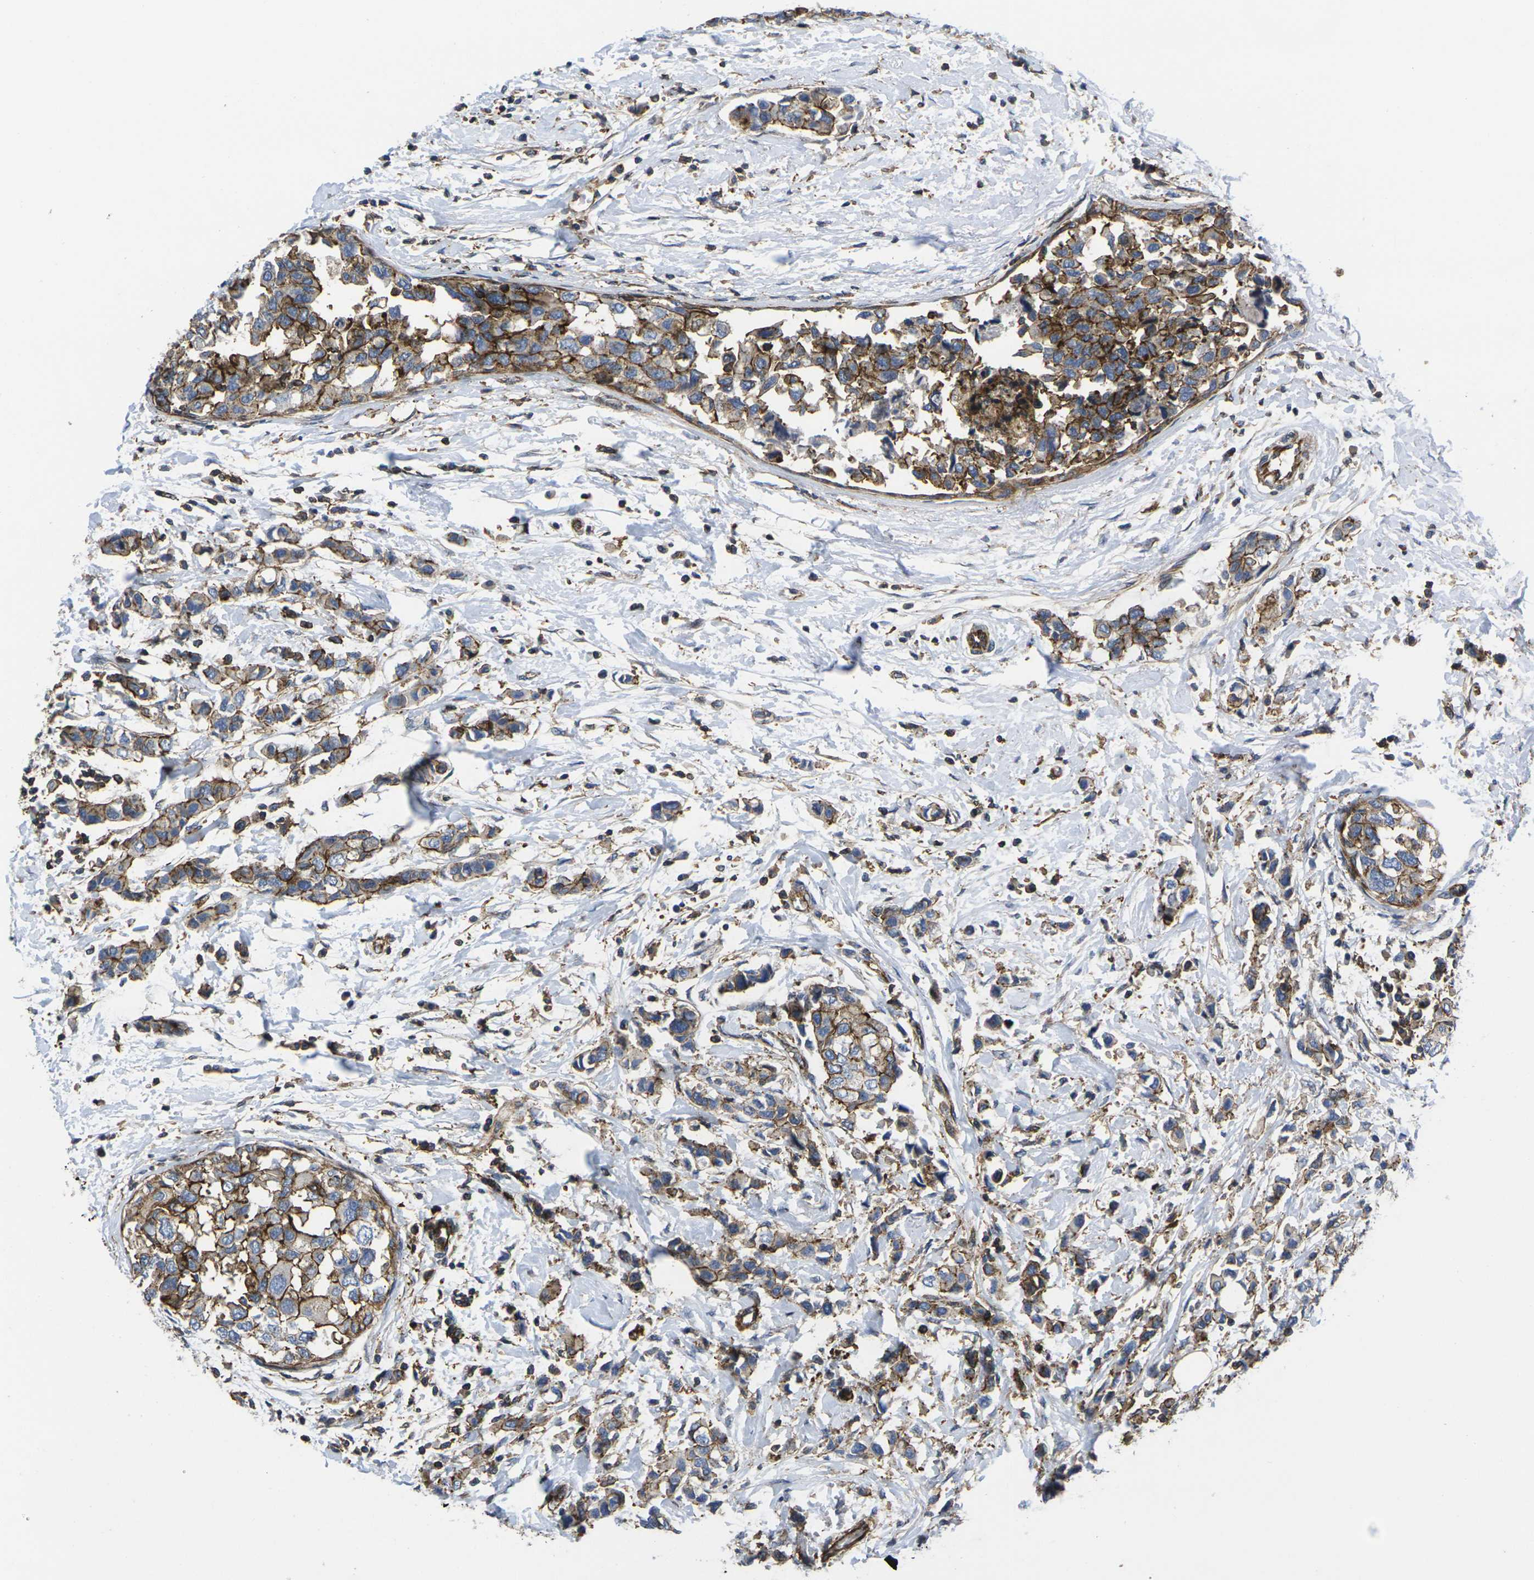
{"staining": {"intensity": "strong", "quantity": ">75%", "location": "cytoplasmic/membranous"}, "tissue": "breast cancer", "cell_type": "Tumor cells", "image_type": "cancer", "snomed": [{"axis": "morphology", "description": "Normal tissue, NOS"}, {"axis": "morphology", "description": "Duct carcinoma"}, {"axis": "topography", "description": "Breast"}], "caption": "There is high levels of strong cytoplasmic/membranous positivity in tumor cells of intraductal carcinoma (breast), as demonstrated by immunohistochemical staining (brown color).", "gene": "IQGAP1", "patient": {"sex": "female", "age": 50}}